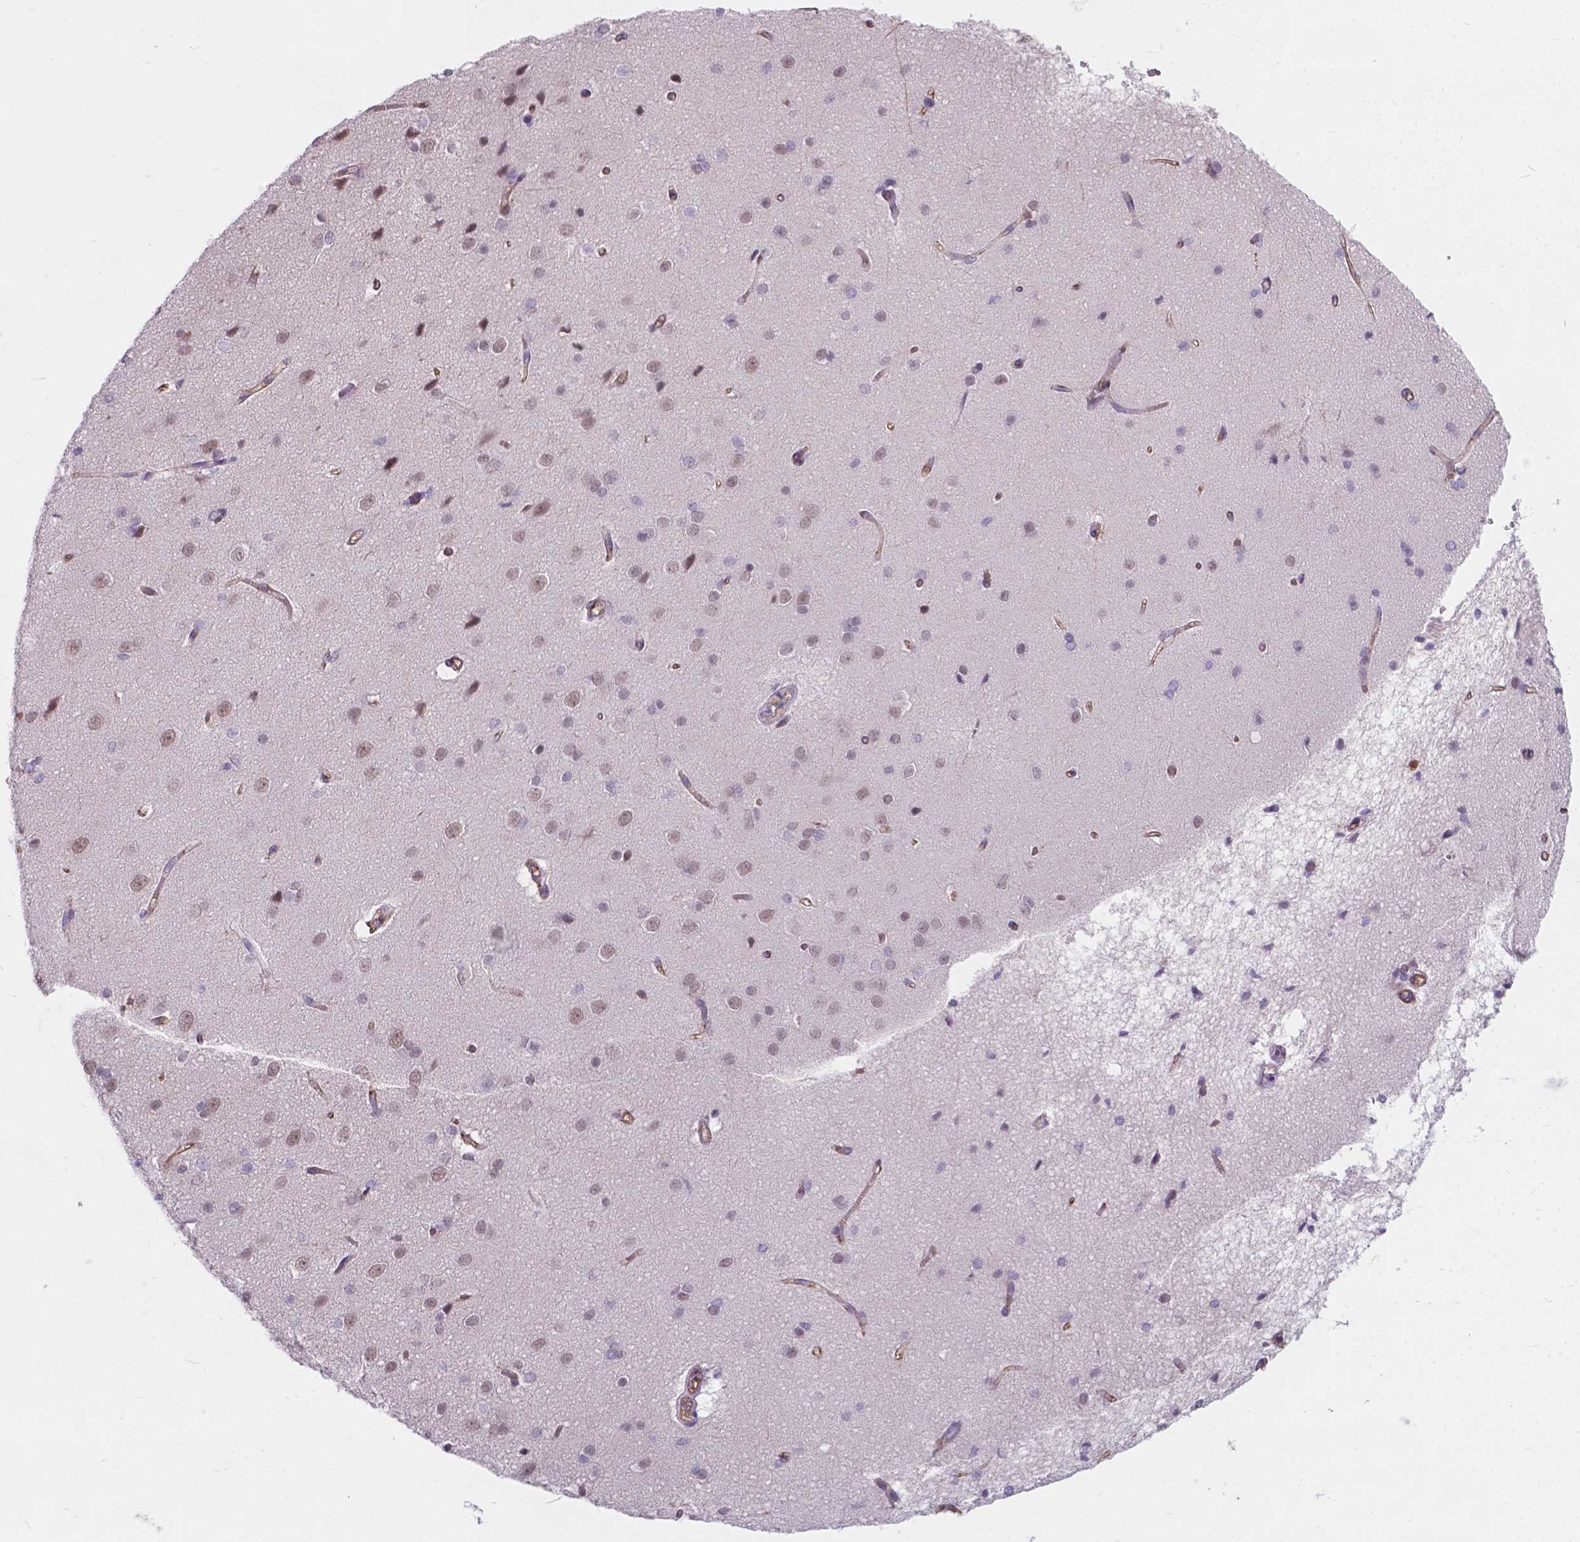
{"staining": {"intensity": "weak", "quantity": "25%-75%", "location": "cytoplasmic/membranous"}, "tissue": "cerebral cortex", "cell_type": "Endothelial cells", "image_type": "normal", "snomed": [{"axis": "morphology", "description": "Normal tissue, NOS"}, {"axis": "topography", "description": "Cerebral cortex"}], "caption": "Cerebral cortex stained for a protein displays weak cytoplasmic/membranous positivity in endothelial cells. (IHC, brightfield microscopy, high magnification).", "gene": "KIAA0040", "patient": {"sex": "male", "age": 37}}